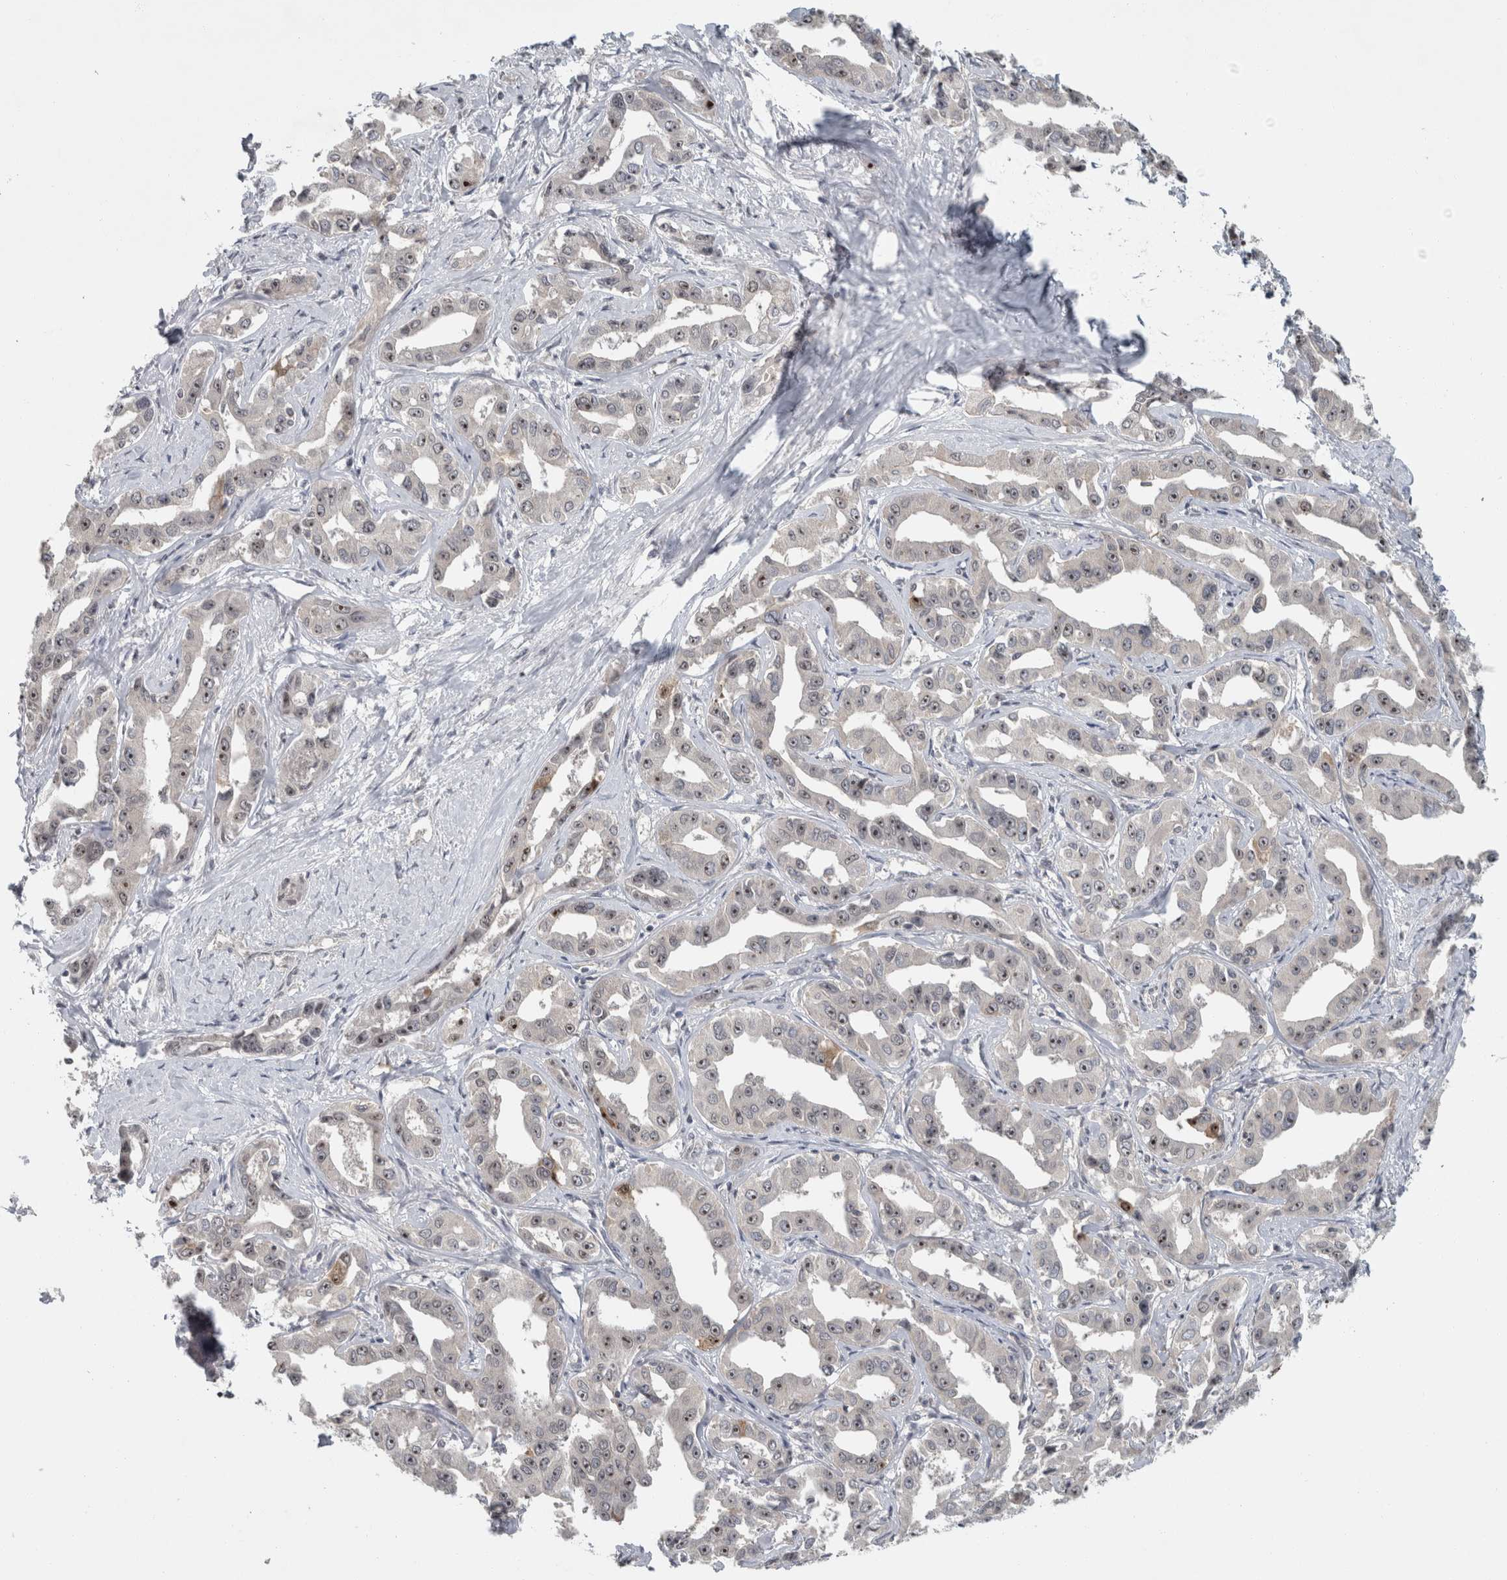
{"staining": {"intensity": "moderate", "quantity": ">75%", "location": "nuclear"}, "tissue": "liver cancer", "cell_type": "Tumor cells", "image_type": "cancer", "snomed": [{"axis": "morphology", "description": "Cholangiocarcinoma"}, {"axis": "topography", "description": "Liver"}], "caption": "Immunohistochemistry of liver cancer shows medium levels of moderate nuclear staining in about >75% of tumor cells.", "gene": "RBM28", "patient": {"sex": "male", "age": 59}}